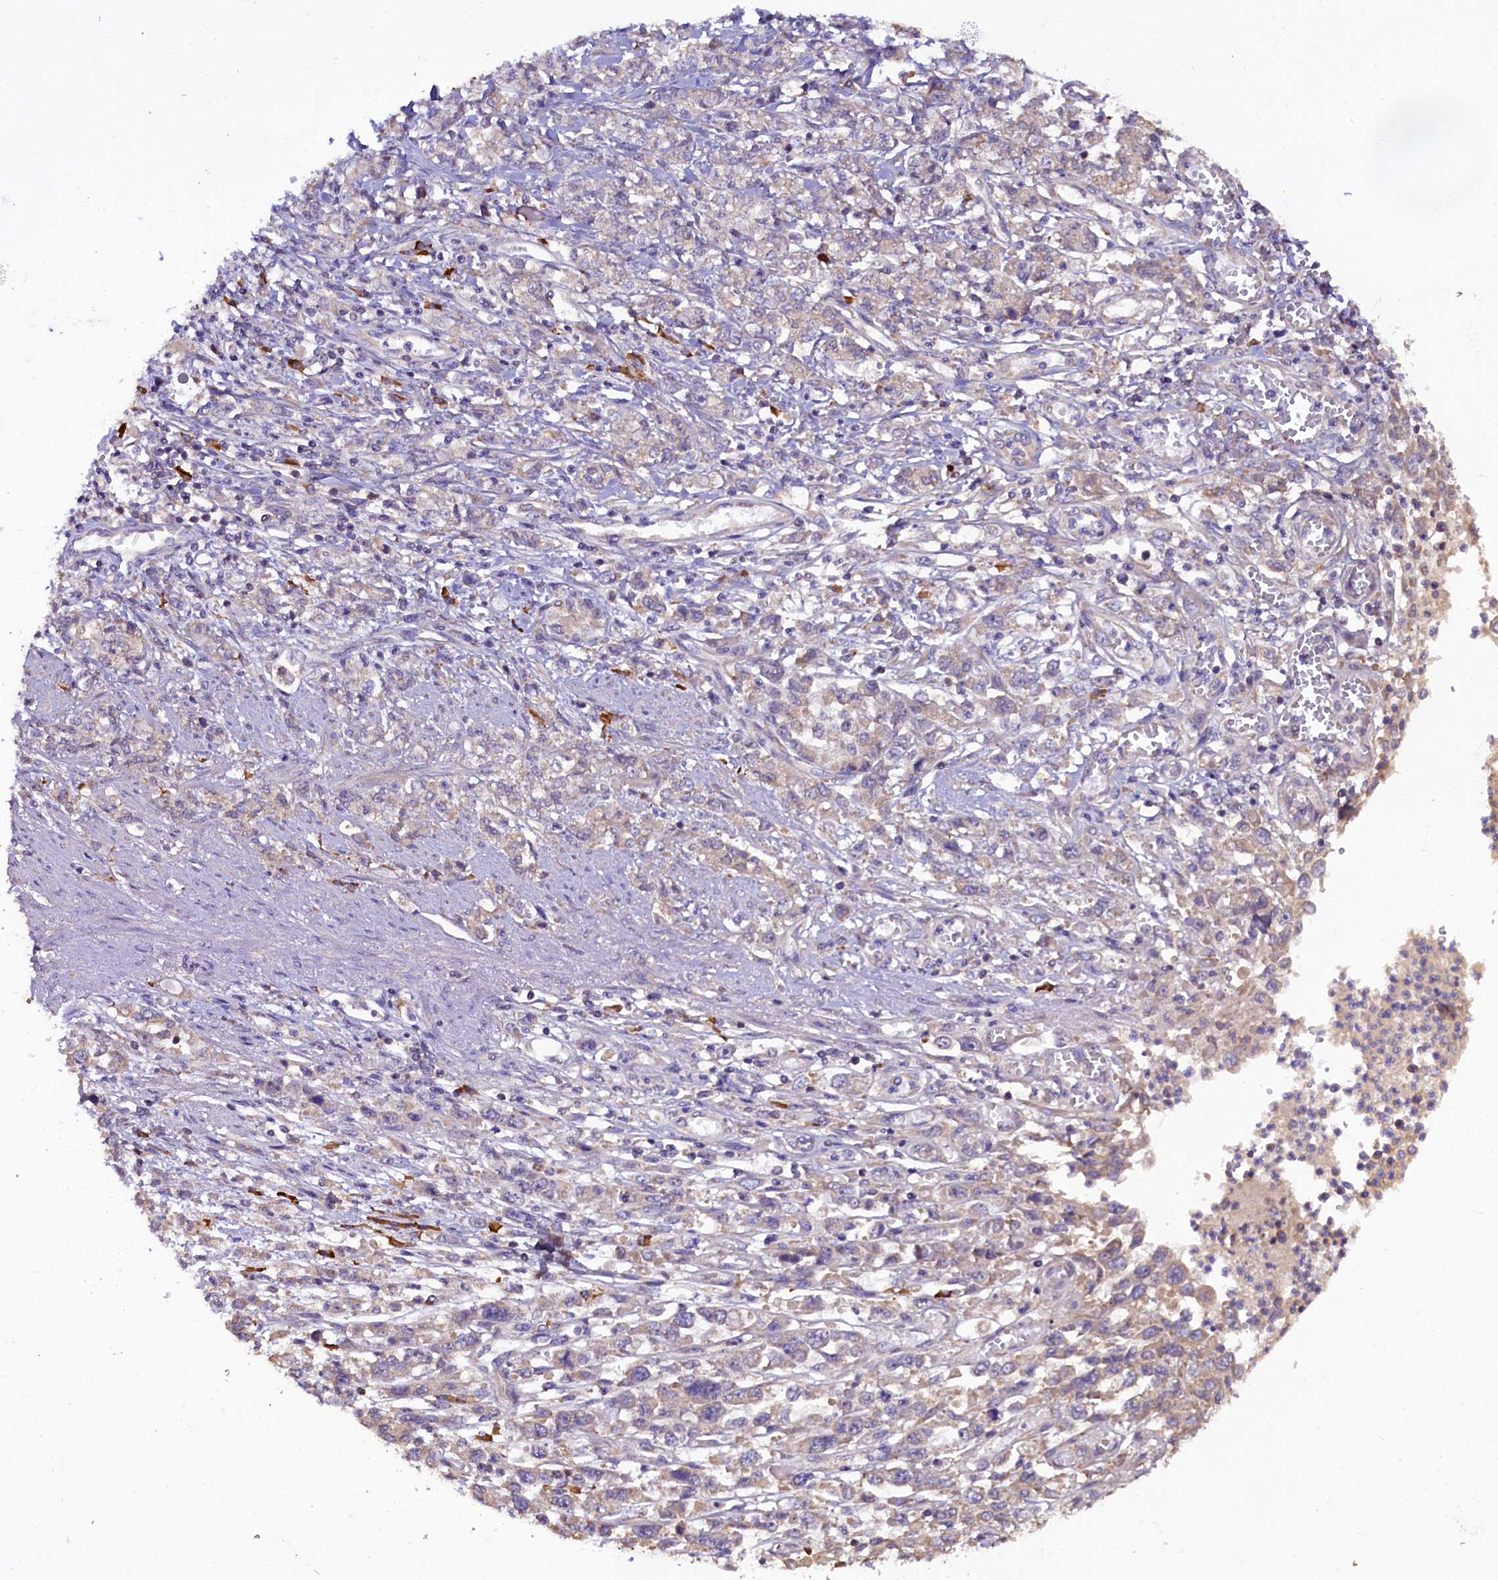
{"staining": {"intensity": "weak", "quantity": "<25%", "location": "cytoplasmic/membranous"}, "tissue": "stomach cancer", "cell_type": "Tumor cells", "image_type": "cancer", "snomed": [{"axis": "morphology", "description": "Adenocarcinoma, NOS"}, {"axis": "topography", "description": "Stomach"}], "caption": "Immunohistochemistry photomicrograph of human adenocarcinoma (stomach) stained for a protein (brown), which reveals no positivity in tumor cells.", "gene": "ENKD1", "patient": {"sex": "female", "age": 76}}